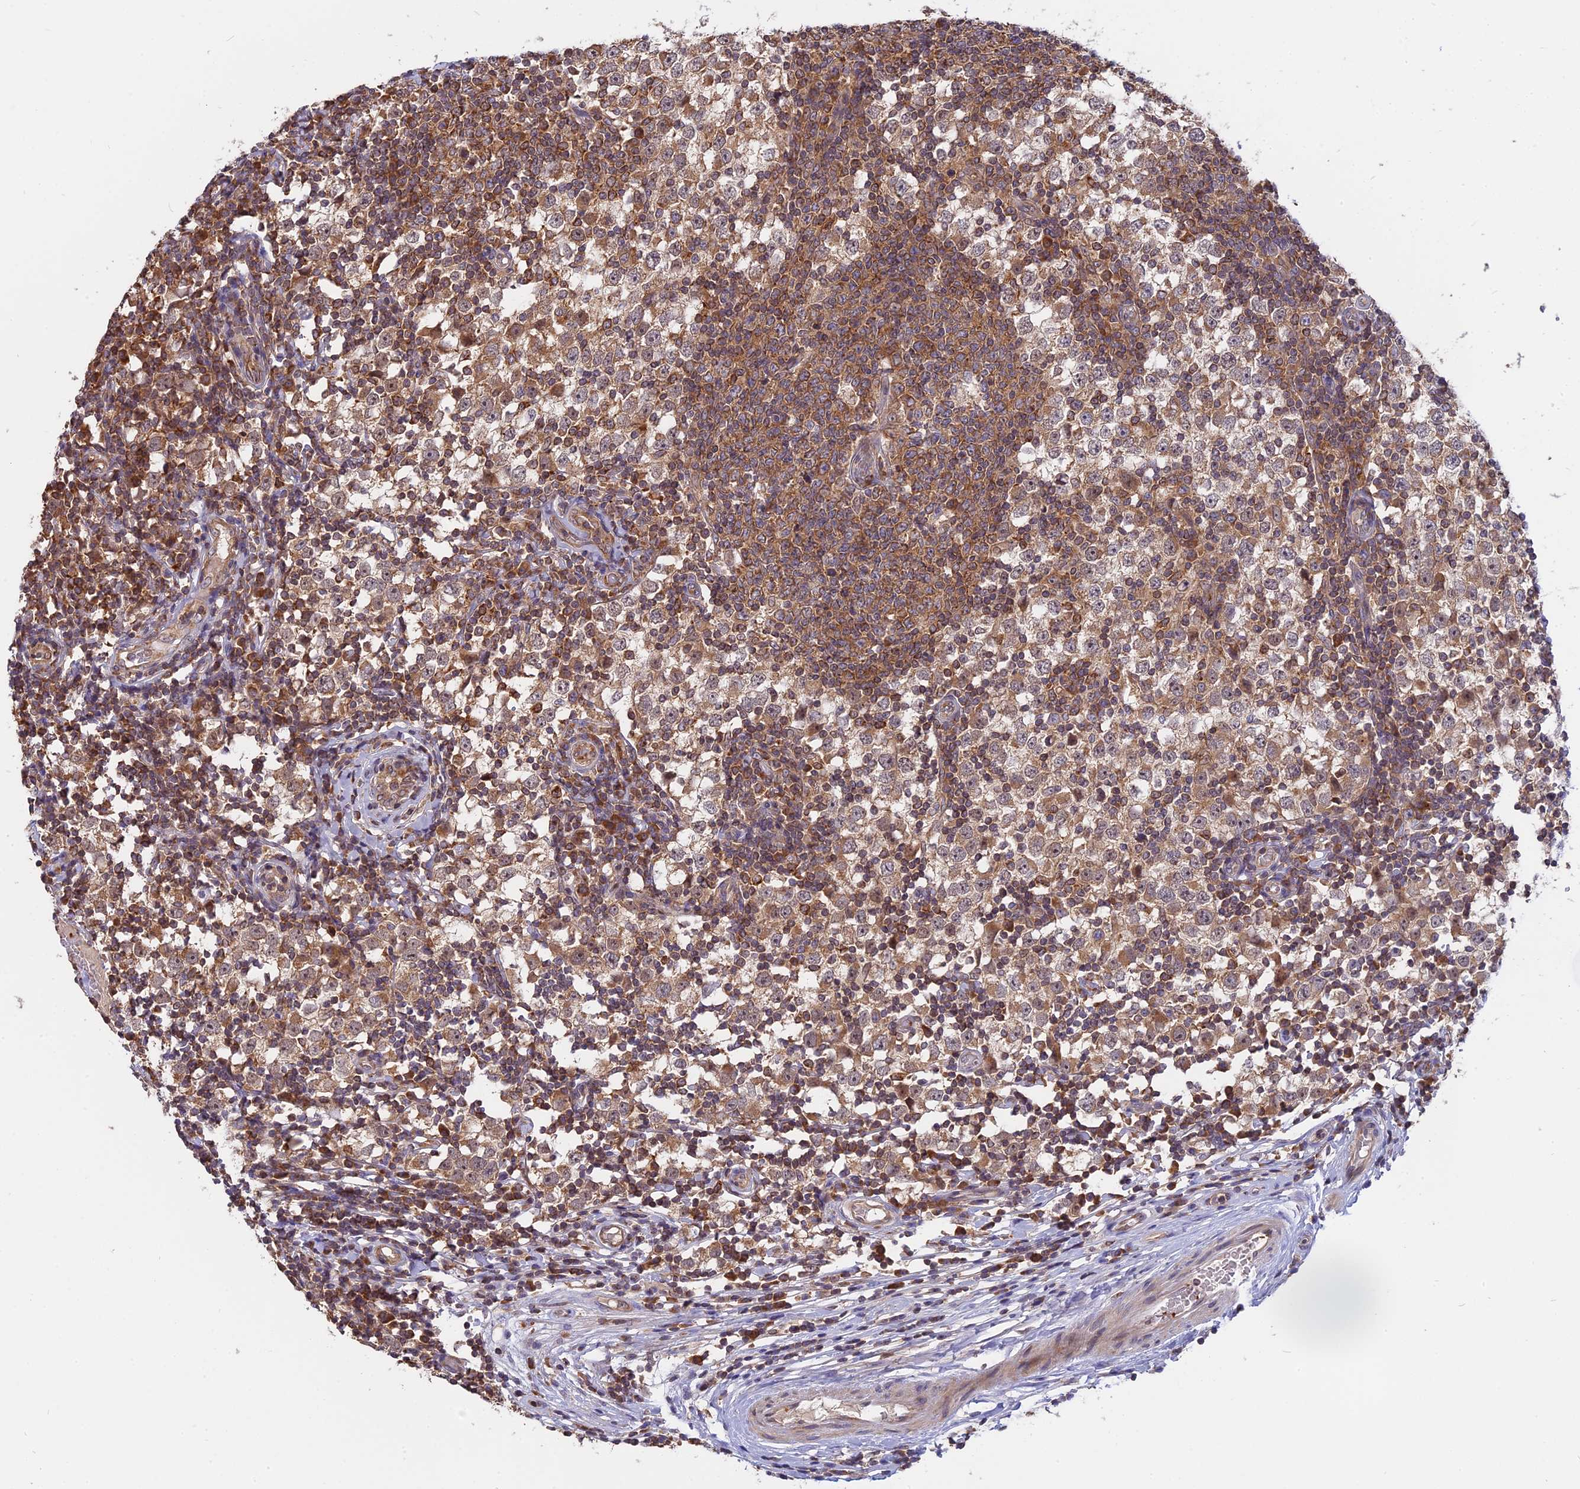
{"staining": {"intensity": "moderate", "quantity": ">75%", "location": "cytoplasmic/membranous"}, "tissue": "testis cancer", "cell_type": "Tumor cells", "image_type": "cancer", "snomed": [{"axis": "morphology", "description": "Seminoma, NOS"}, {"axis": "topography", "description": "Testis"}], "caption": "Immunohistochemical staining of testis cancer exhibits moderate cytoplasmic/membranous protein positivity in about >75% of tumor cells.", "gene": "IL21R", "patient": {"sex": "male", "age": 65}}